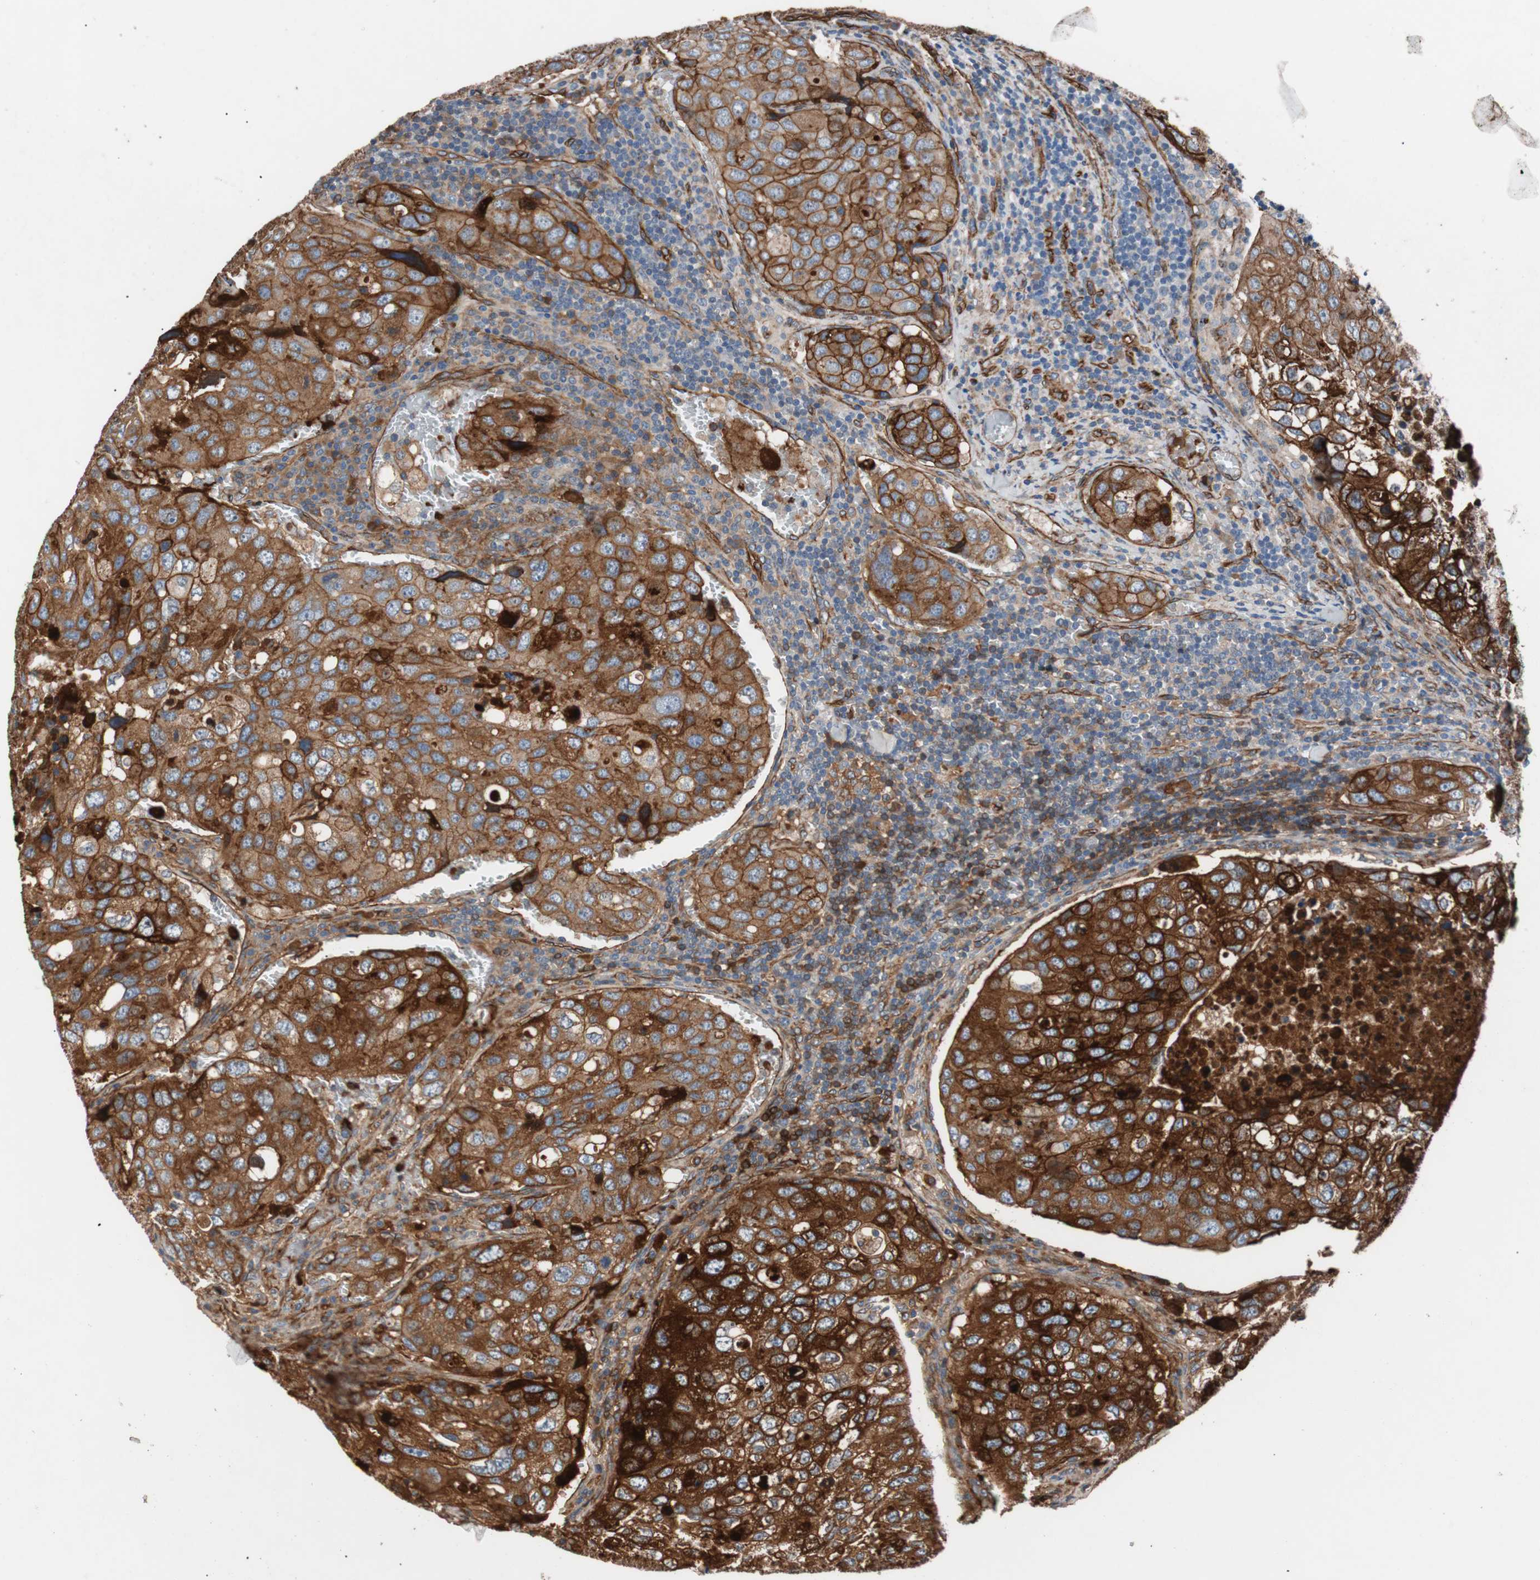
{"staining": {"intensity": "strong", "quantity": ">75%", "location": "cytoplasmic/membranous"}, "tissue": "urothelial cancer", "cell_type": "Tumor cells", "image_type": "cancer", "snomed": [{"axis": "morphology", "description": "Urothelial carcinoma, High grade"}, {"axis": "topography", "description": "Lymph node"}, {"axis": "topography", "description": "Urinary bladder"}], "caption": "The immunohistochemical stain labels strong cytoplasmic/membranous positivity in tumor cells of urothelial cancer tissue.", "gene": "SPINT1", "patient": {"sex": "male", "age": 51}}